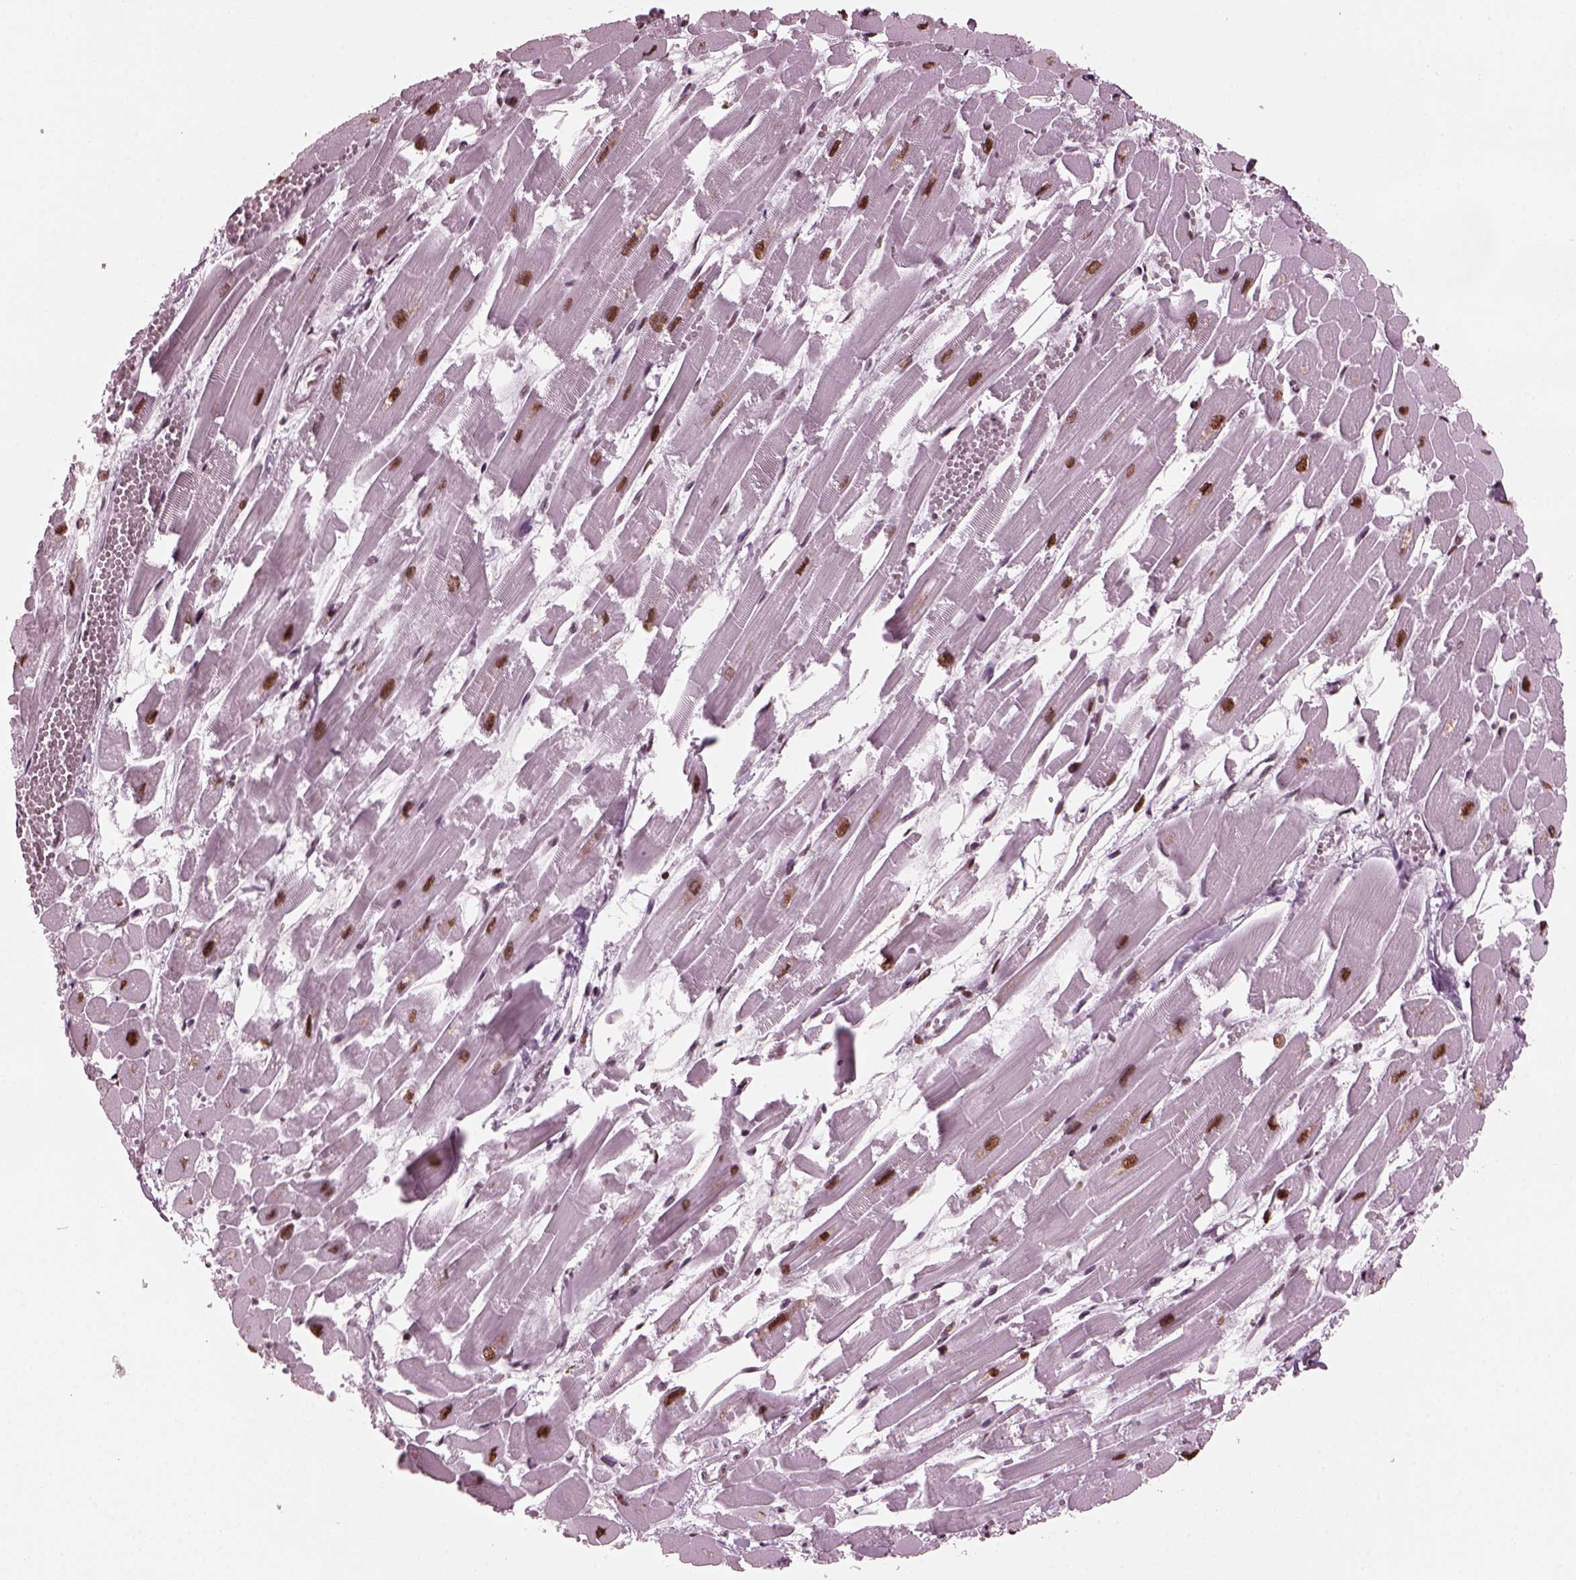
{"staining": {"intensity": "strong", "quantity": ">75%", "location": "nuclear"}, "tissue": "heart muscle", "cell_type": "Cardiomyocytes", "image_type": "normal", "snomed": [{"axis": "morphology", "description": "Normal tissue, NOS"}, {"axis": "topography", "description": "Heart"}], "caption": "Immunohistochemical staining of normal heart muscle demonstrates high levels of strong nuclear staining in about >75% of cardiomyocytes. (Brightfield microscopy of DAB IHC at high magnification).", "gene": "CBFA2T3", "patient": {"sex": "female", "age": 52}}